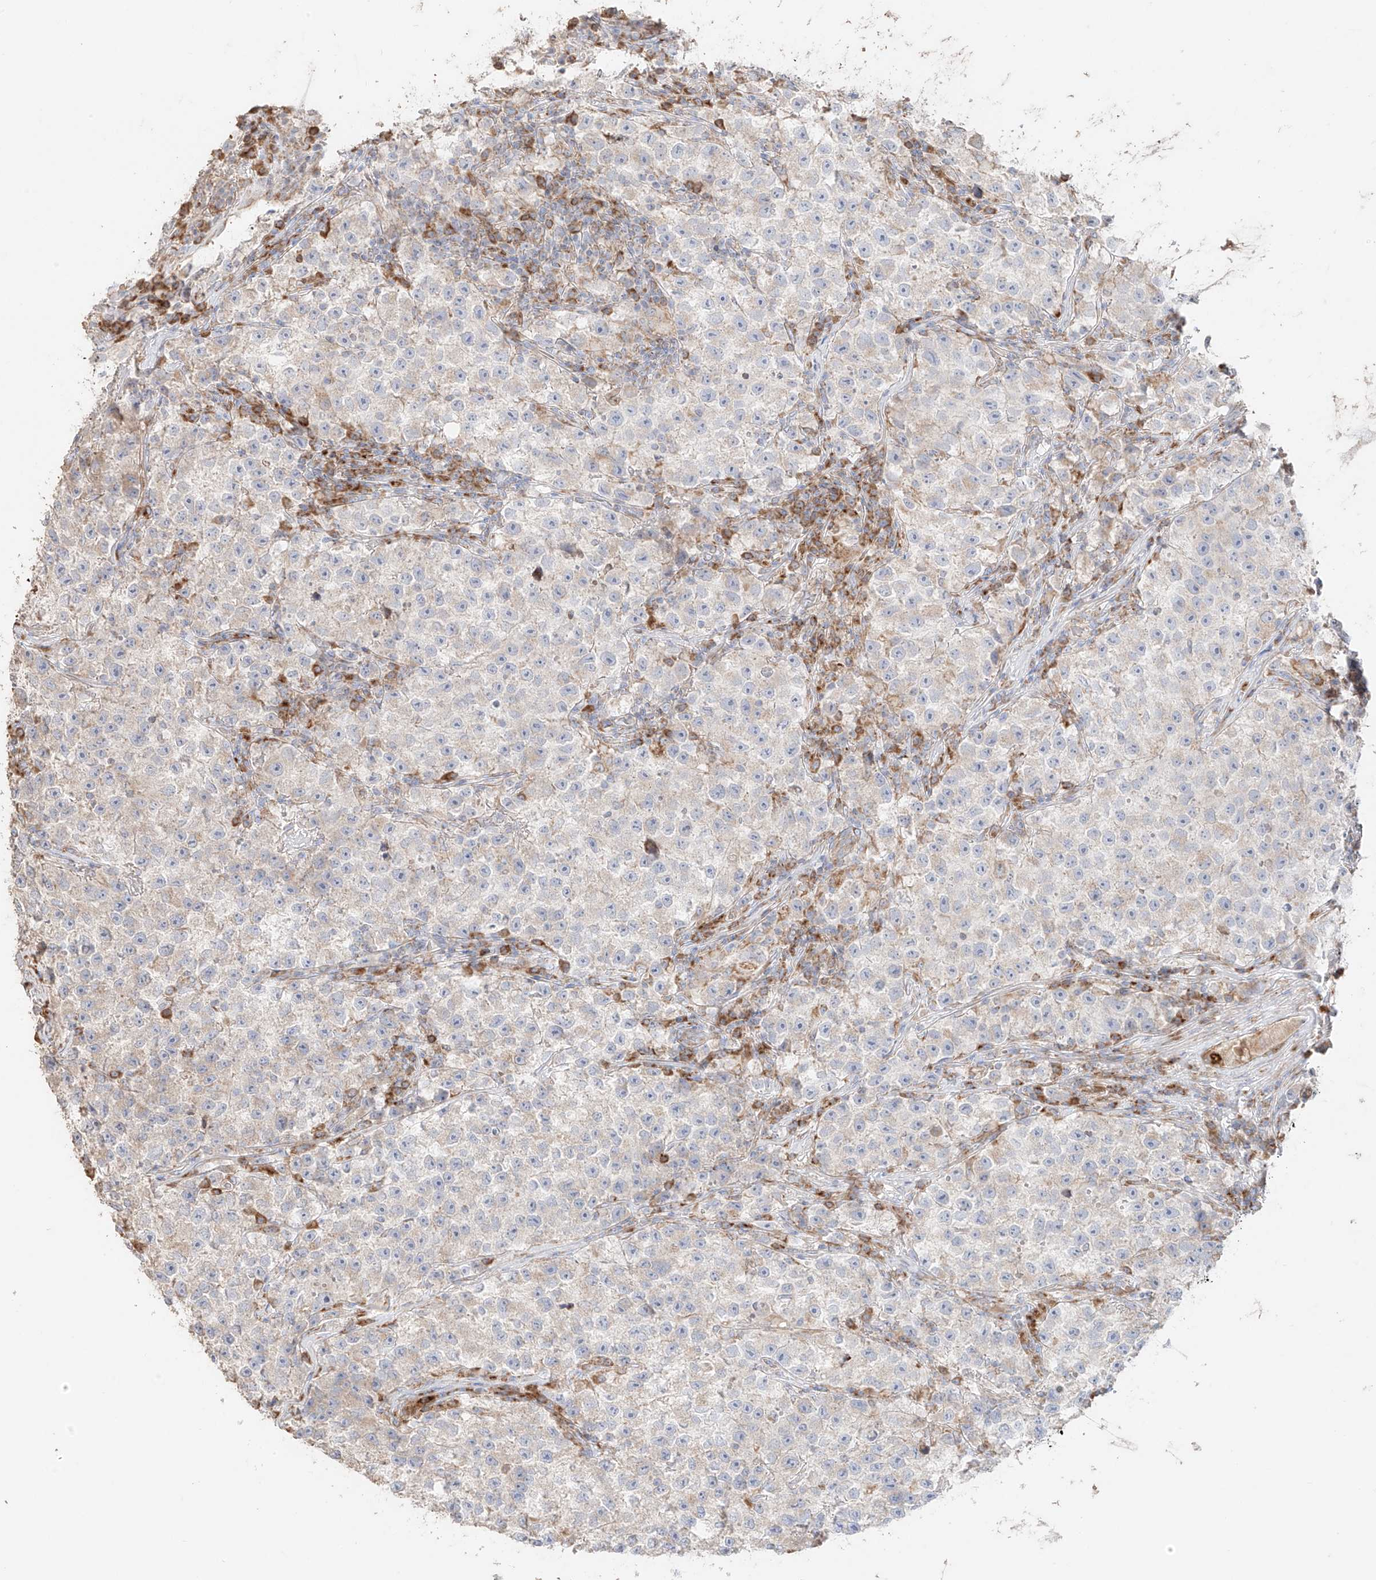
{"staining": {"intensity": "weak", "quantity": "<25%", "location": "cytoplasmic/membranous"}, "tissue": "testis cancer", "cell_type": "Tumor cells", "image_type": "cancer", "snomed": [{"axis": "morphology", "description": "Seminoma, NOS"}, {"axis": "topography", "description": "Testis"}], "caption": "DAB (3,3'-diaminobenzidine) immunohistochemical staining of human testis cancer (seminoma) shows no significant expression in tumor cells. (DAB IHC visualized using brightfield microscopy, high magnification).", "gene": "COLGALT2", "patient": {"sex": "male", "age": 22}}